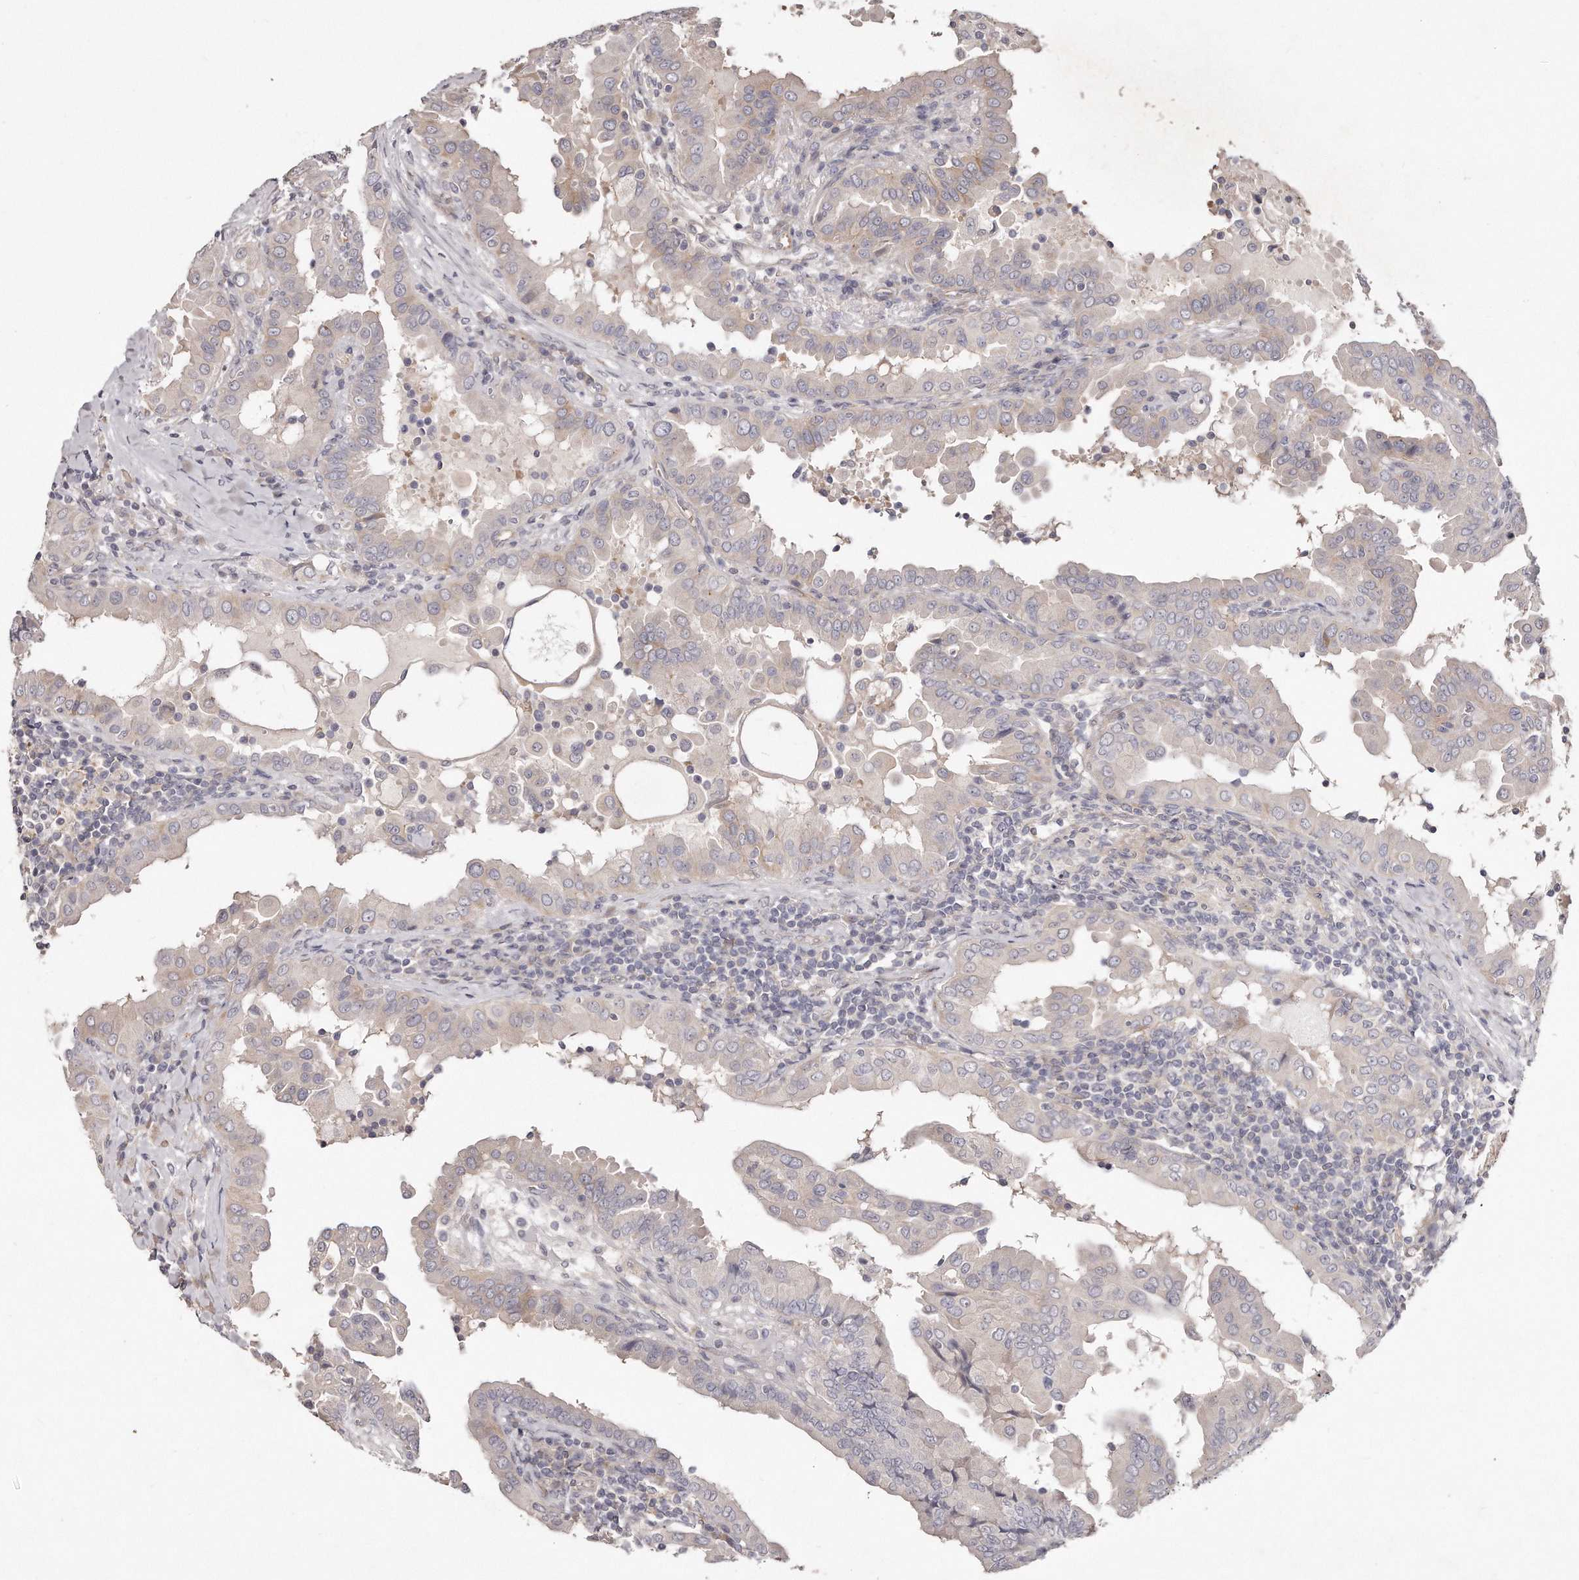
{"staining": {"intensity": "negative", "quantity": "none", "location": "none"}, "tissue": "thyroid cancer", "cell_type": "Tumor cells", "image_type": "cancer", "snomed": [{"axis": "morphology", "description": "Papillary adenocarcinoma, NOS"}, {"axis": "topography", "description": "Thyroid gland"}], "caption": "IHC image of neoplastic tissue: human papillary adenocarcinoma (thyroid) stained with DAB exhibits no significant protein positivity in tumor cells.", "gene": "TTLL4", "patient": {"sex": "male", "age": 33}}